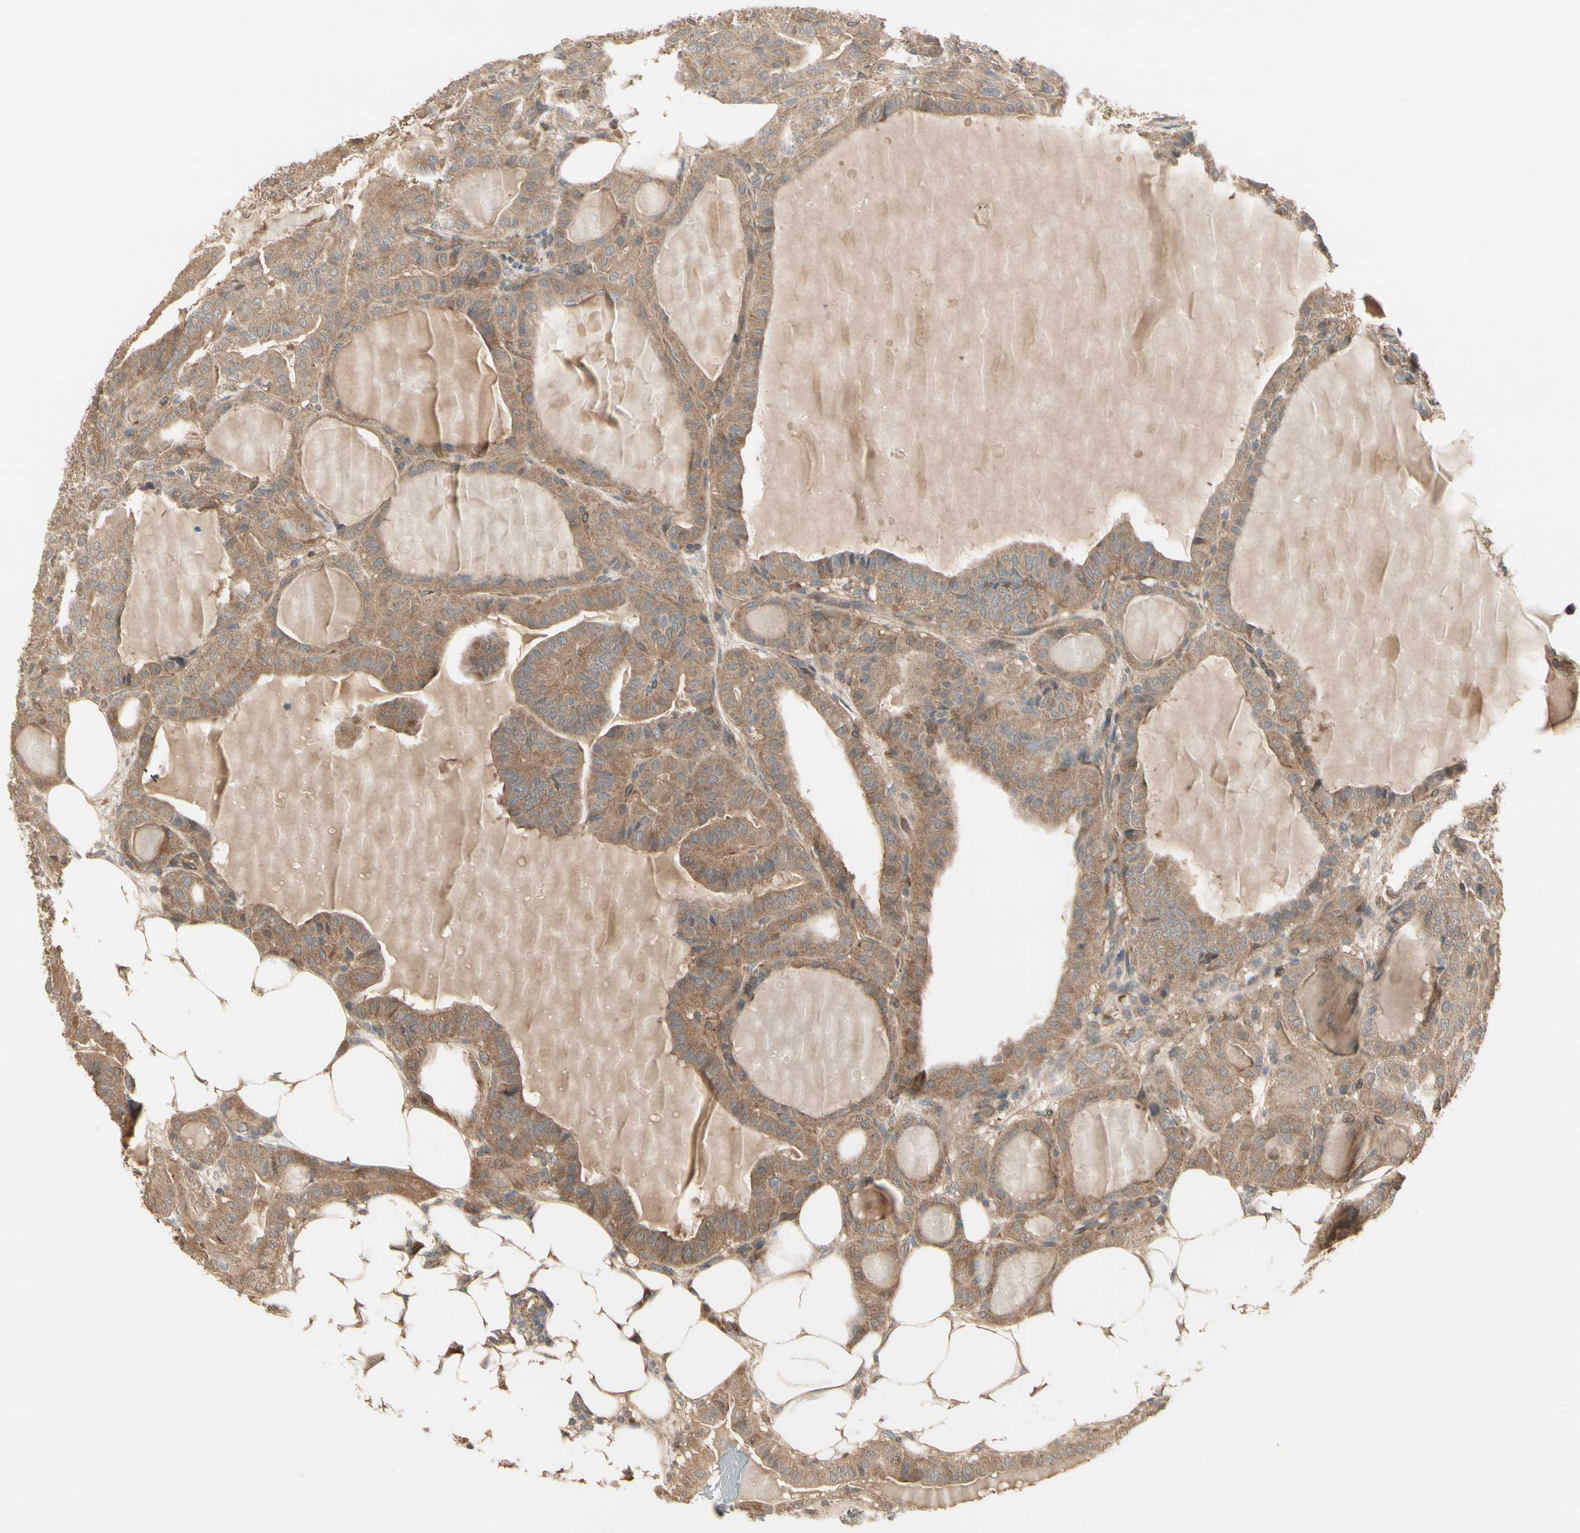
{"staining": {"intensity": "moderate", "quantity": ">75%", "location": "cytoplasmic/membranous"}, "tissue": "thyroid cancer", "cell_type": "Tumor cells", "image_type": "cancer", "snomed": [{"axis": "morphology", "description": "Papillary adenocarcinoma, NOS"}, {"axis": "topography", "description": "Thyroid gland"}], "caption": "This image shows immunohistochemistry (IHC) staining of thyroid cancer (papillary adenocarcinoma), with medium moderate cytoplasmic/membranous staining in about >75% of tumor cells.", "gene": "IRAG1", "patient": {"sex": "male", "age": 77}}